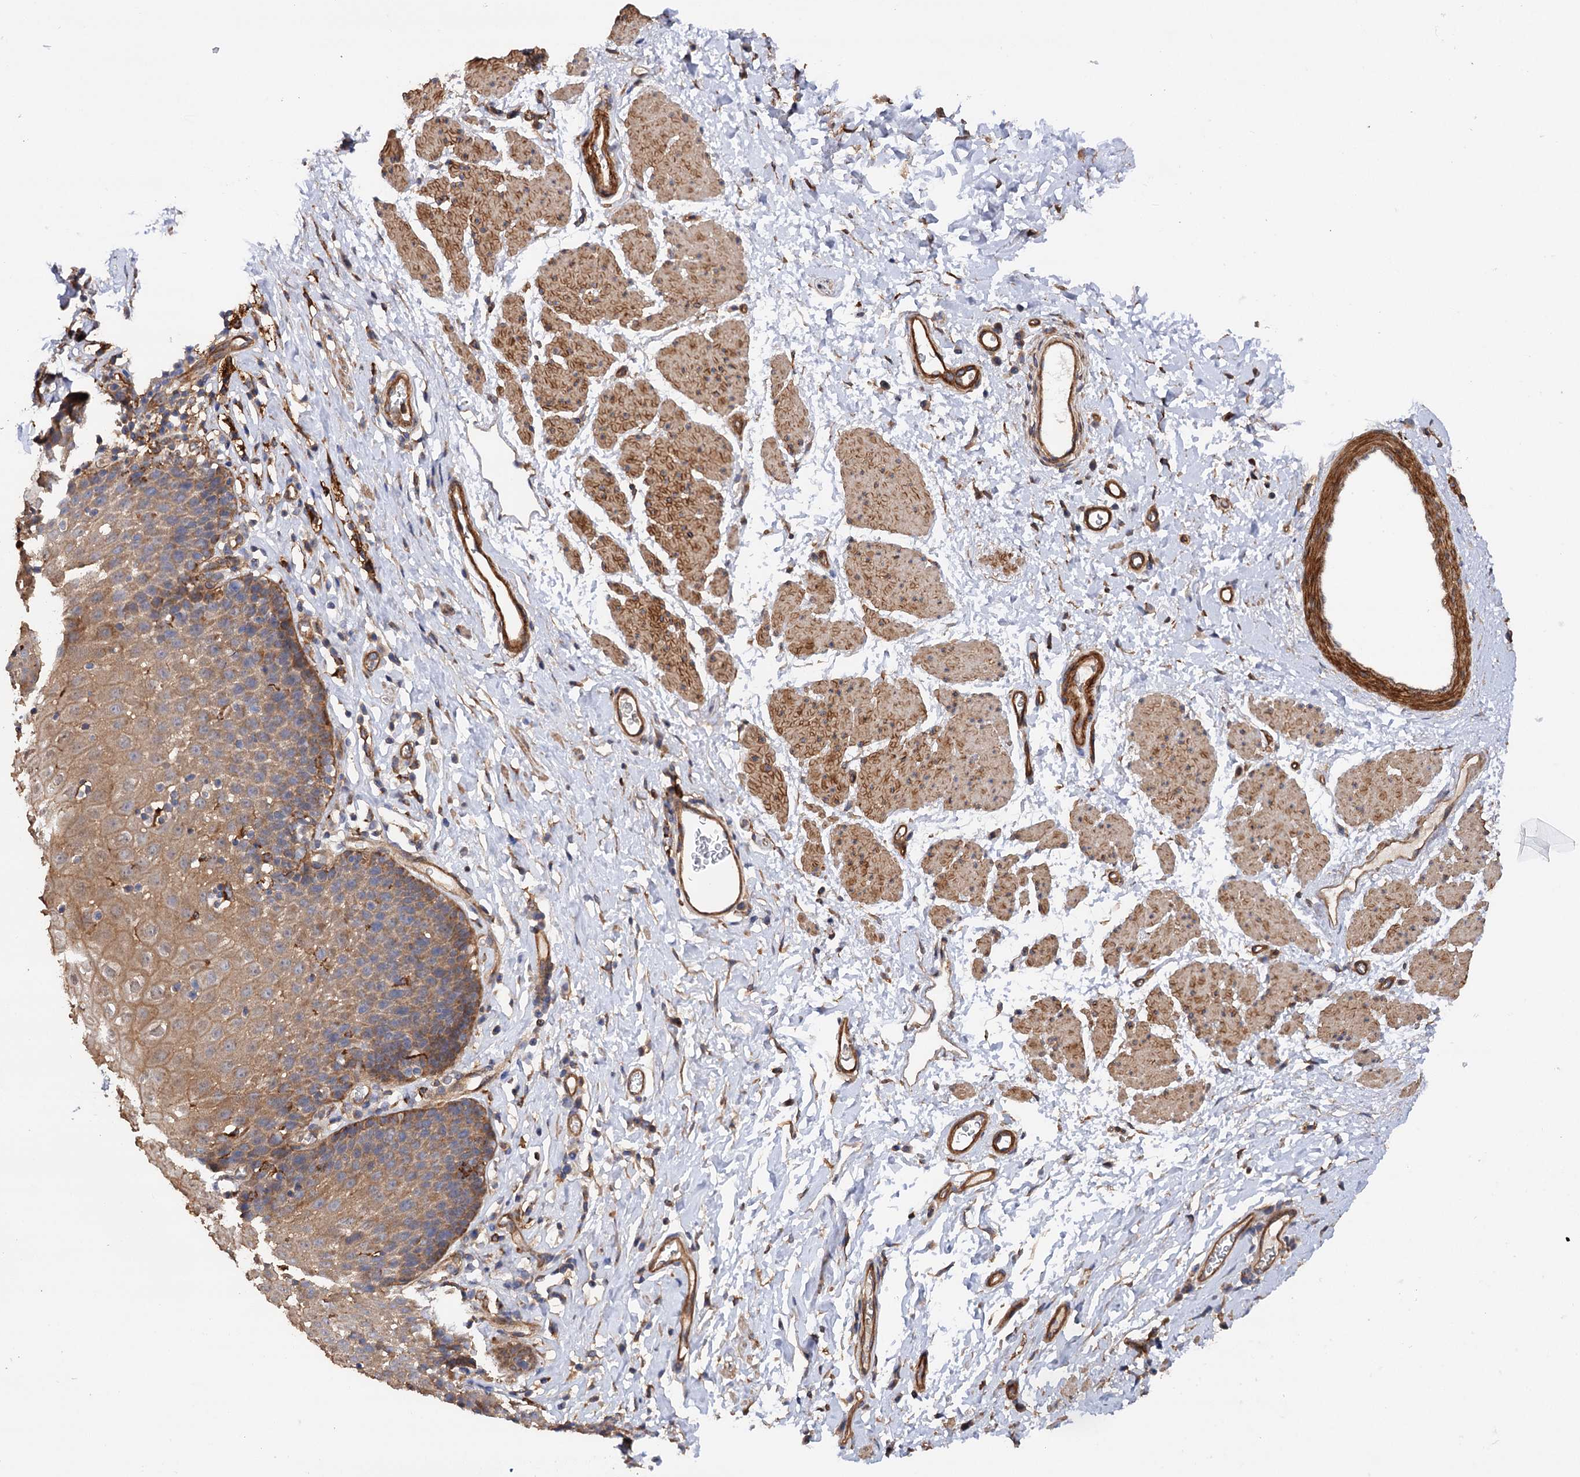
{"staining": {"intensity": "moderate", "quantity": ">75%", "location": "cytoplasmic/membranous"}, "tissue": "esophagus", "cell_type": "Squamous epithelial cells", "image_type": "normal", "snomed": [{"axis": "morphology", "description": "Normal tissue, NOS"}, {"axis": "topography", "description": "Esophagus"}], "caption": "High-magnification brightfield microscopy of benign esophagus stained with DAB (brown) and counterstained with hematoxylin (blue). squamous epithelial cells exhibit moderate cytoplasmic/membranous expression is present in about>75% of cells. The staining is performed using DAB (3,3'-diaminobenzidine) brown chromogen to label protein expression. The nuclei are counter-stained blue using hematoxylin.", "gene": "CSAD", "patient": {"sex": "female", "age": 61}}